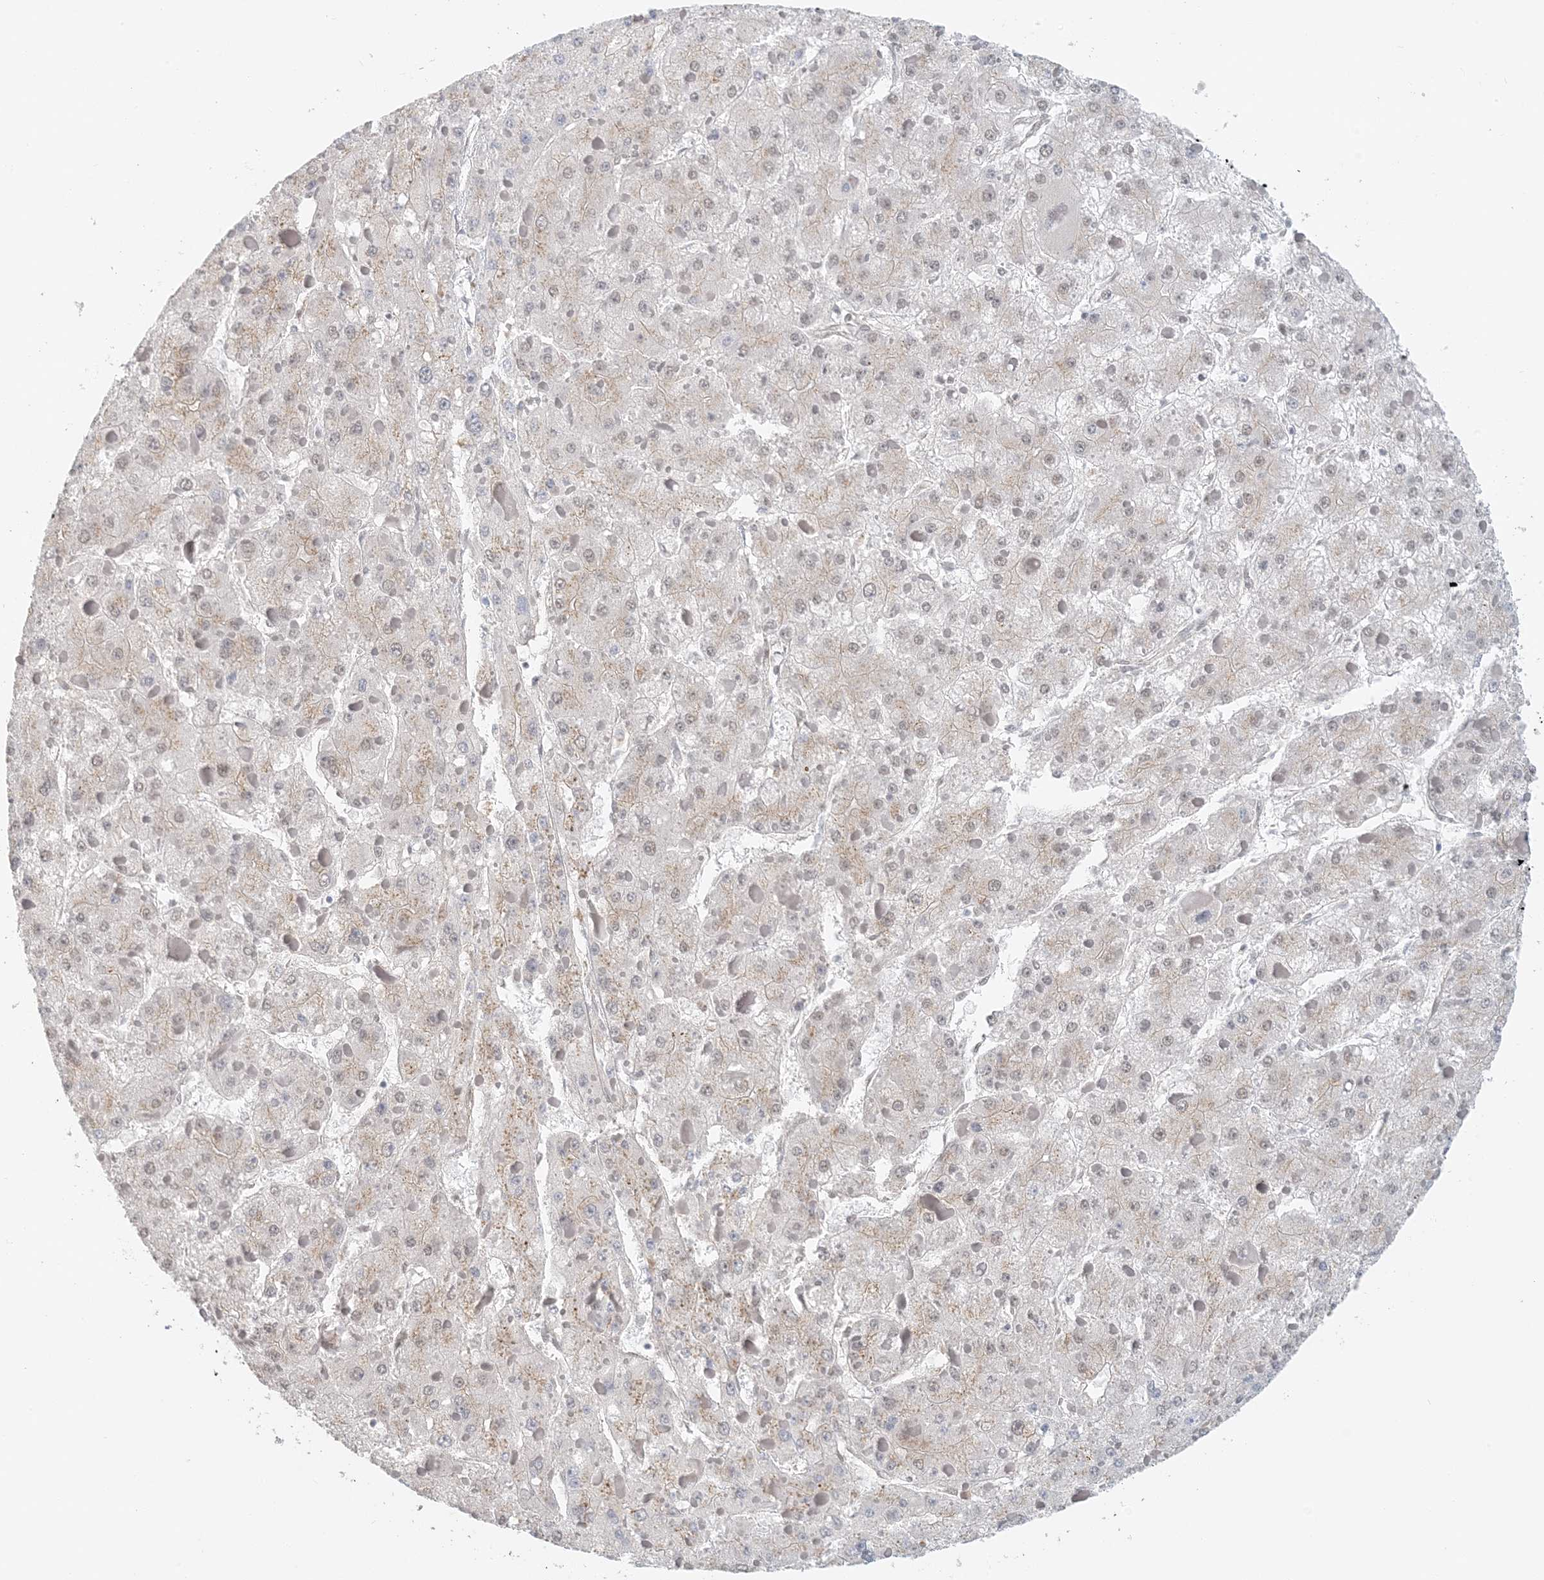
{"staining": {"intensity": "weak", "quantity": "<25%", "location": "cytoplasmic/membranous"}, "tissue": "liver cancer", "cell_type": "Tumor cells", "image_type": "cancer", "snomed": [{"axis": "morphology", "description": "Carcinoma, Hepatocellular, NOS"}, {"axis": "topography", "description": "Liver"}], "caption": "A histopathology image of human liver cancer (hepatocellular carcinoma) is negative for staining in tumor cells.", "gene": "ZCCHC4", "patient": {"sex": "female", "age": 73}}